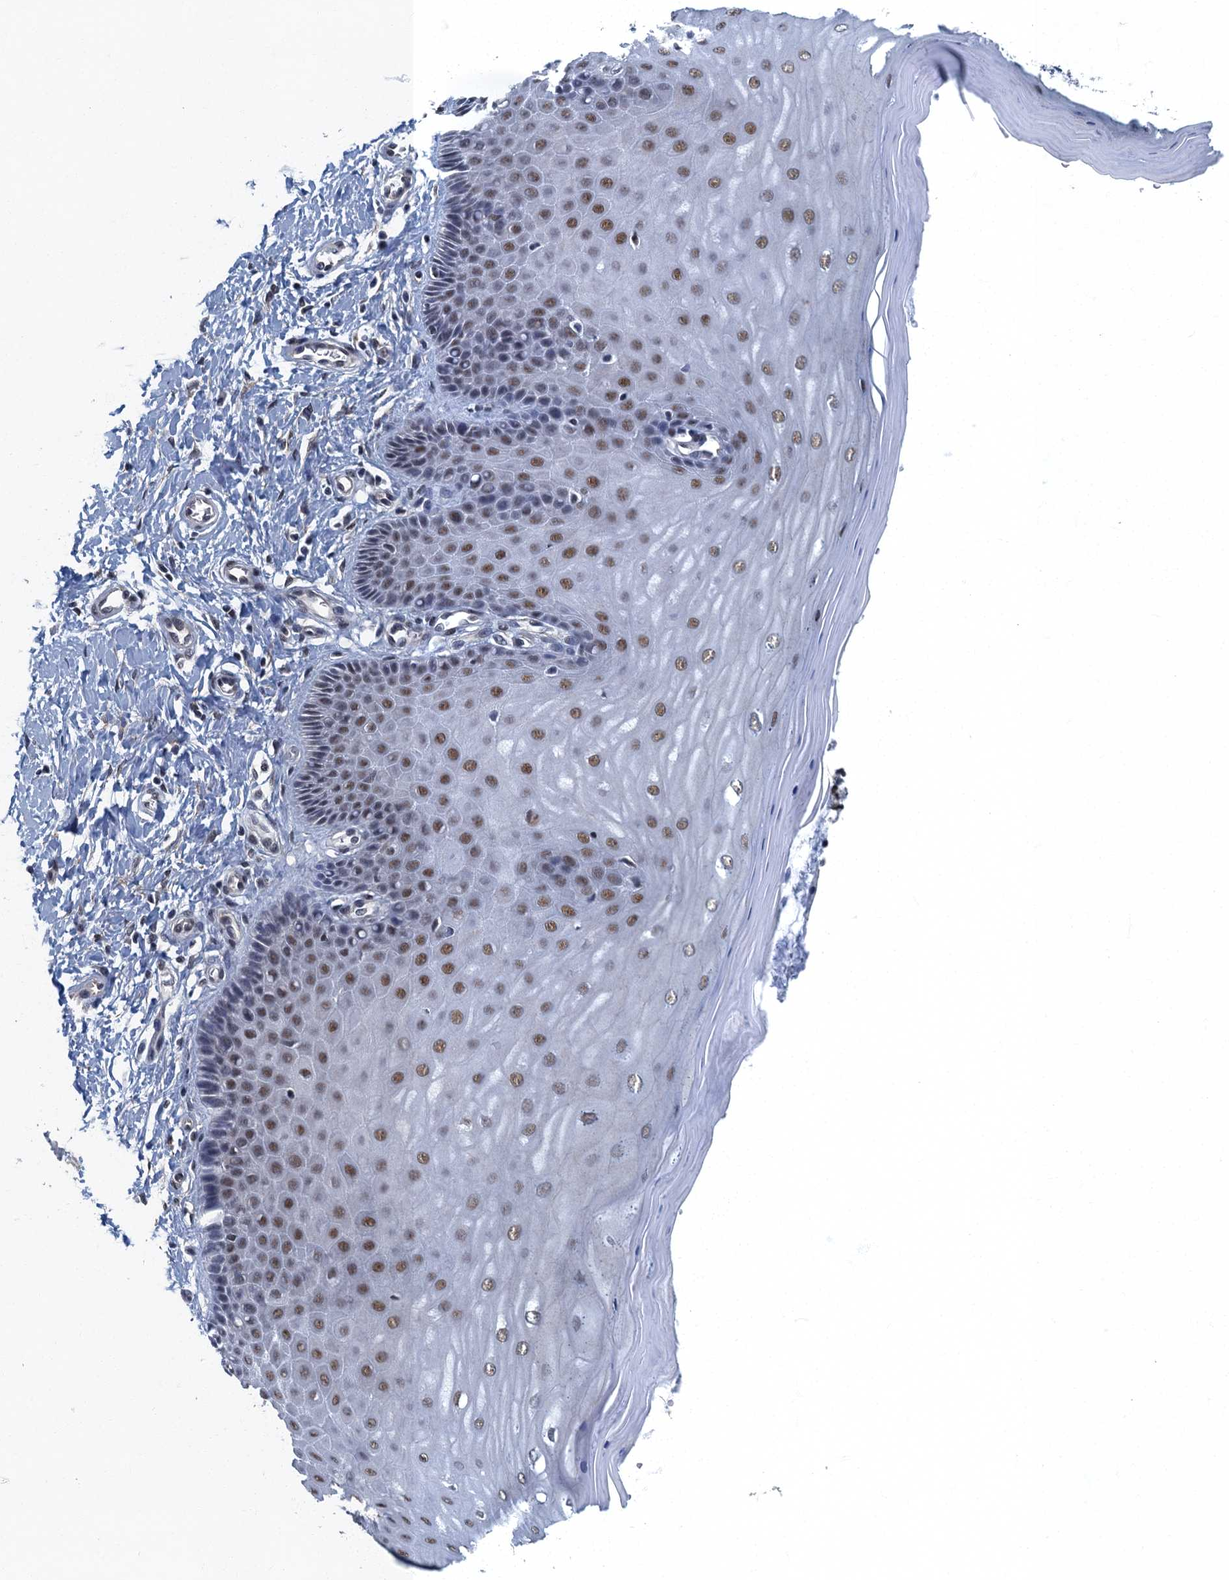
{"staining": {"intensity": "moderate", "quantity": "25%-75%", "location": "nuclear"}, "tissue": "cervix", "cell_type": "Glandular cells", "image_type": "normal", "snomed": [{"axis": "morphology", "description": "Normal tissue, NOS"}, {"axis": "topography", "description": "Cervix"}], "caption": "The micrograph displays a brown stain indicating the presence of a protein in the nuclear of glandular cells in cervix.", "gene": "GADL1", "patient": {"sex": "female", "age": 55}}